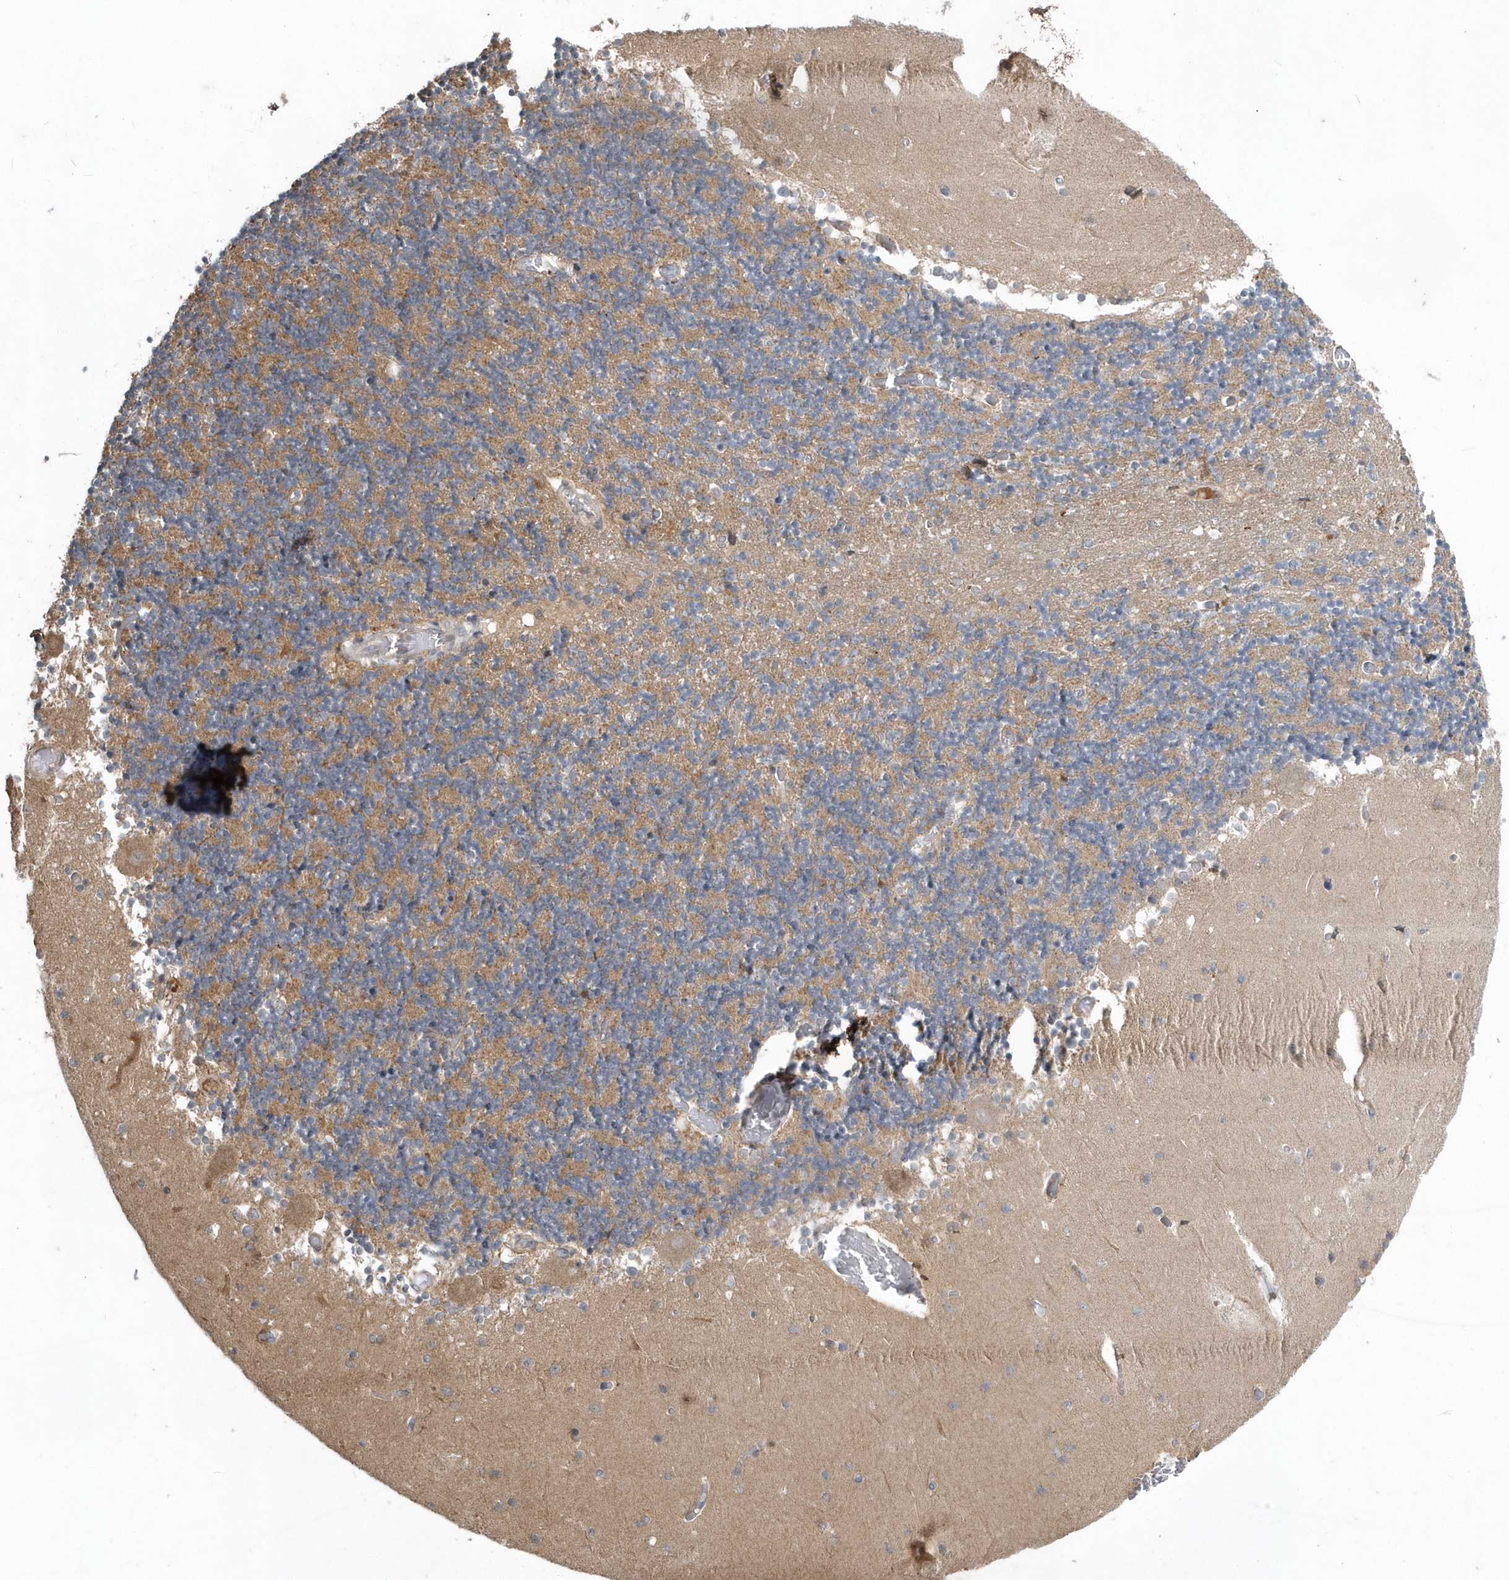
{"staining": {"intensity": "moderate", "quantity": "25%-75%", "location": "cytoplasmic/membranous"}, "tissue": "cerebellum", "cell_type": "Cells in granular layer", "image_type": "normal", "snomed": [{"axis": "morphology", "description": "Normal tissue, NOS"}, {"axis": "topography", "description": "Cerebellum"}], "caption": "Immunohistochemical staining of unremarkable cerebellum reveals medium levels of moderate cytoplasmic/membranous staining in approximately 25%-75% of cells in granular layer.", "gene": "HMGCS1", "patient": {"sex": "female", "age": 28}}